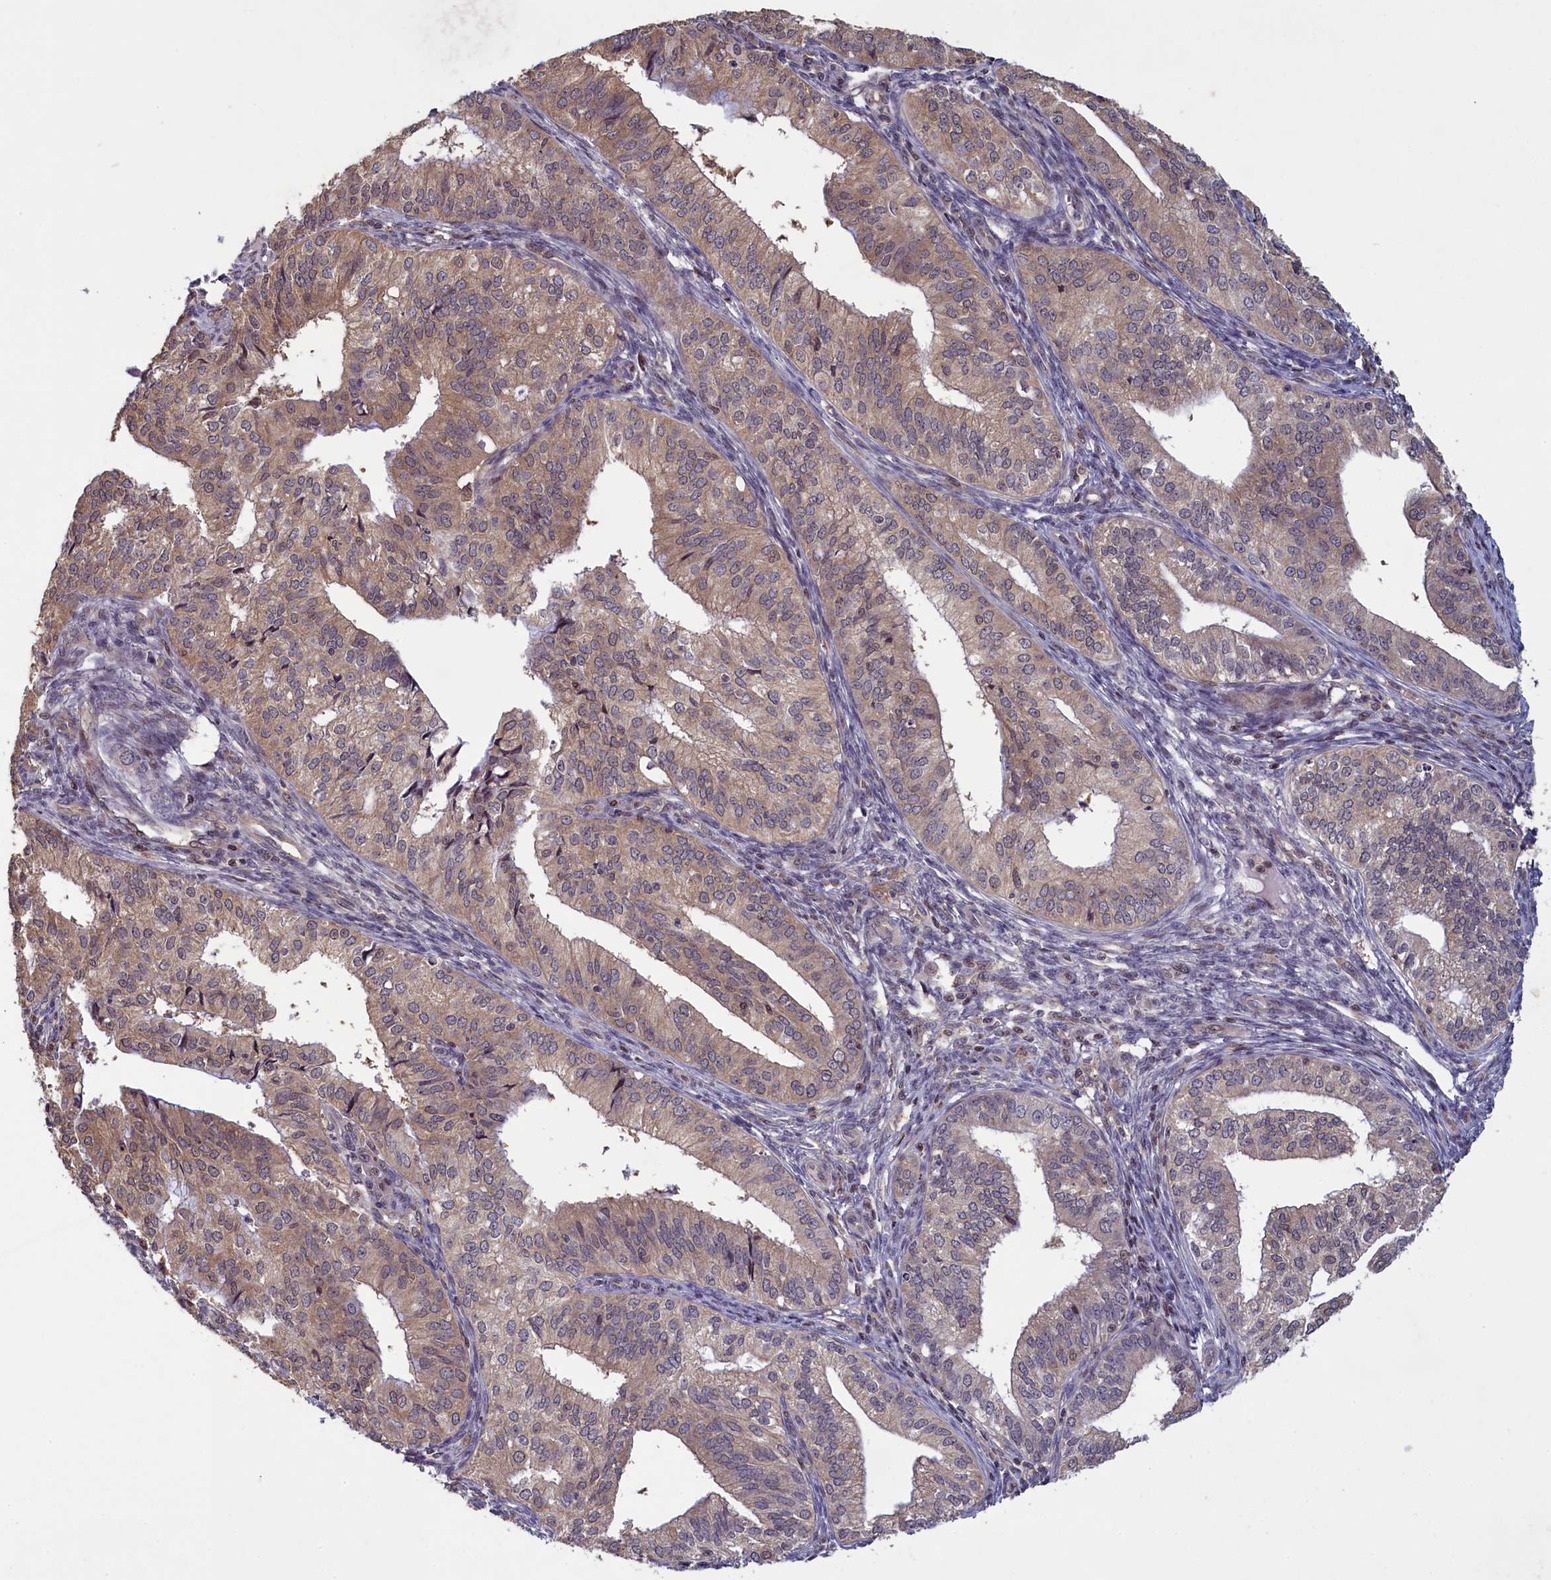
{"staining": {"intensity": "weak", "quantity": "25%-75%", "location": "cytoplasmic/membranous"}, "tissue": "endometrial cancer", "cell_type": "Tumor cells", "image_type": "cancer", "snomed": [{"axis": "morphology", "description": "Adenocarcinoma, NOS"}, {"axis": "topography", "description": "Endometrium"}], "caption": "Brown immunohistochemical staining in human adenocarcinoma (endometrial) displays weak cytoplasmic/membranous expression in approximately 25%-75% of tumor cells.", "gene": "NUBP1", "patient": {"sex": "female", "age": 50}}